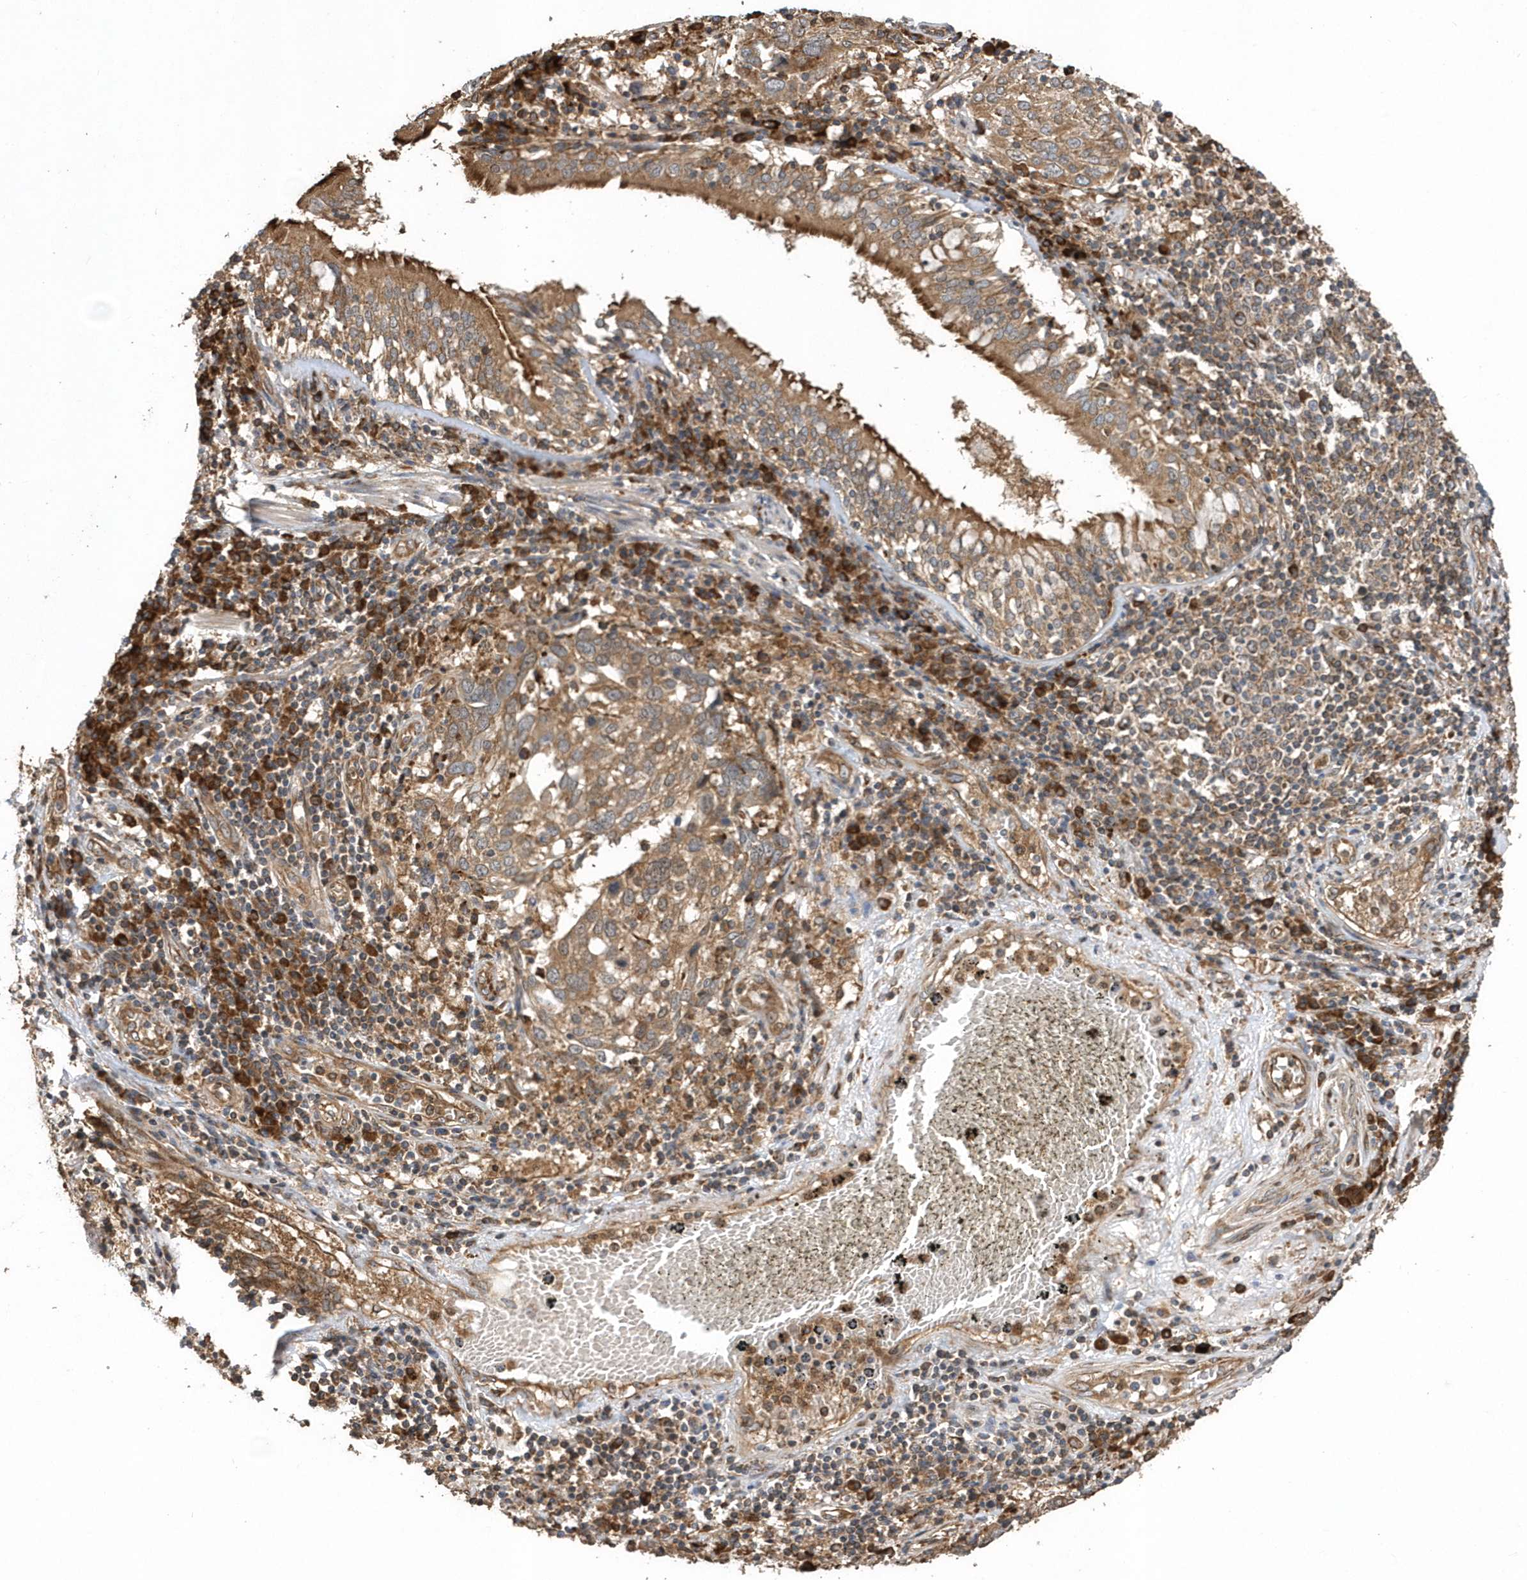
{"staining": {"intensity": "moderate", "quantity": ">75%", "location": "cytoplasmic/membranous"}, "tissue": "lung cancer", "cell_type": "Tumor cells", "image_type": "cancer", "snomed": [{"axis": "morphology", "description": "Squamous cell carcinoma, NOS"}, {"axis": "topography", "description": "Lung"}], "caption": "Protein staining by immunohistochemistry reveals moderate cytoplasmic/membranous positivity in about >75% of tumor cells in squamous cell carcinoma (lung).", "gene": "WASHC5", "patient": {"sex": "male", "age": 65}}